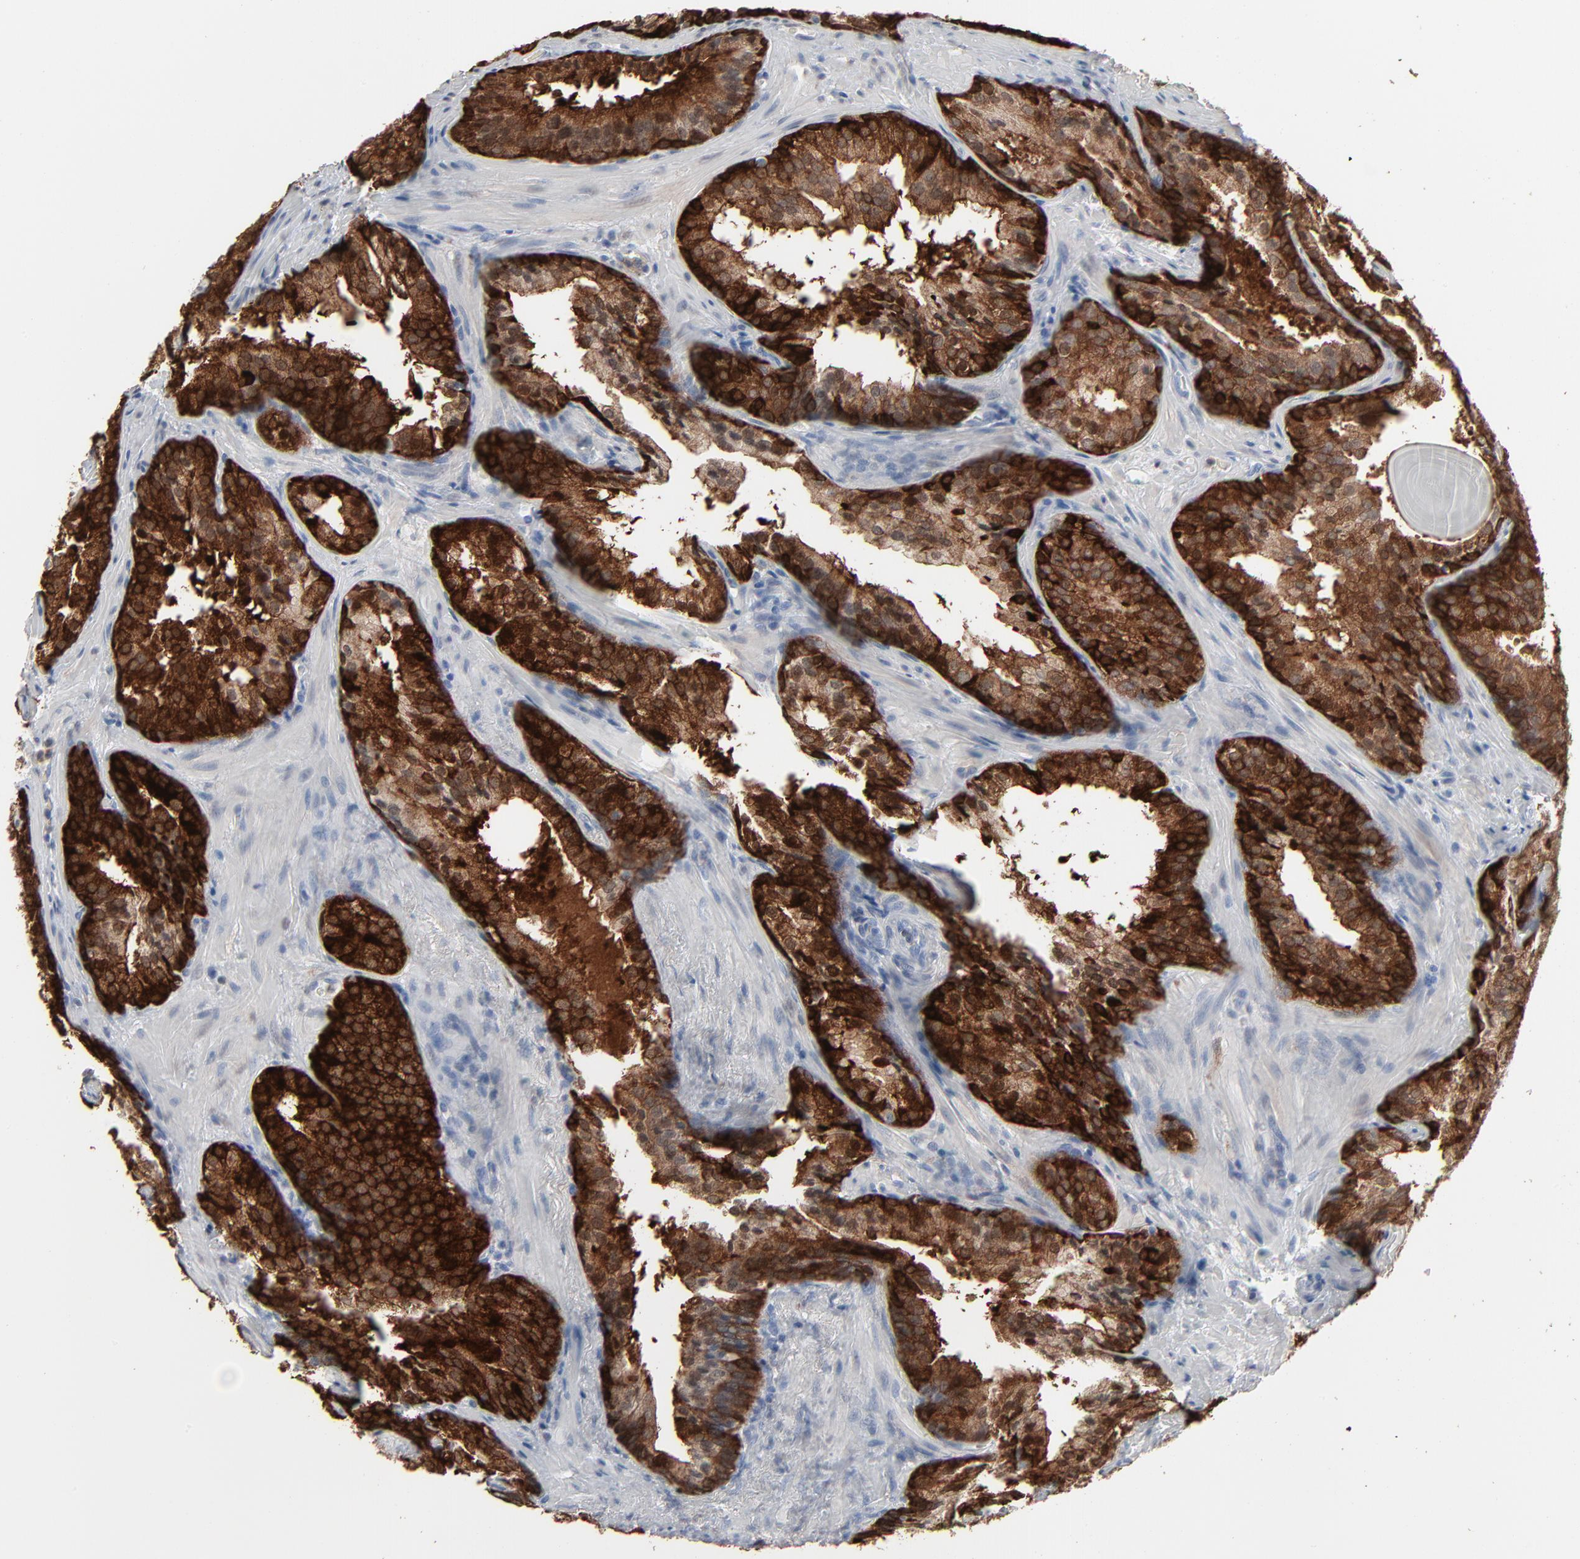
{"staining": {"intensity": "strong", "quantity": ">75%", "location": "cytoplasmic/membranous"}, "tissue": "prostate cancer", "cell_type": "Tumor cells", "image_type": "cancer", "snomed": [{"axis": "morphology", "description": "Adenocarcinoma, Low grade"}, {"axis": "topography", "description": "Prostate"}], "caption": "A brown stain labels strong cytoplasmic/membranous expression of a protein in human prostate cancer tumor cells.", "gene": "PHGDH", "patient": {"sex": "male", "age": 69}}